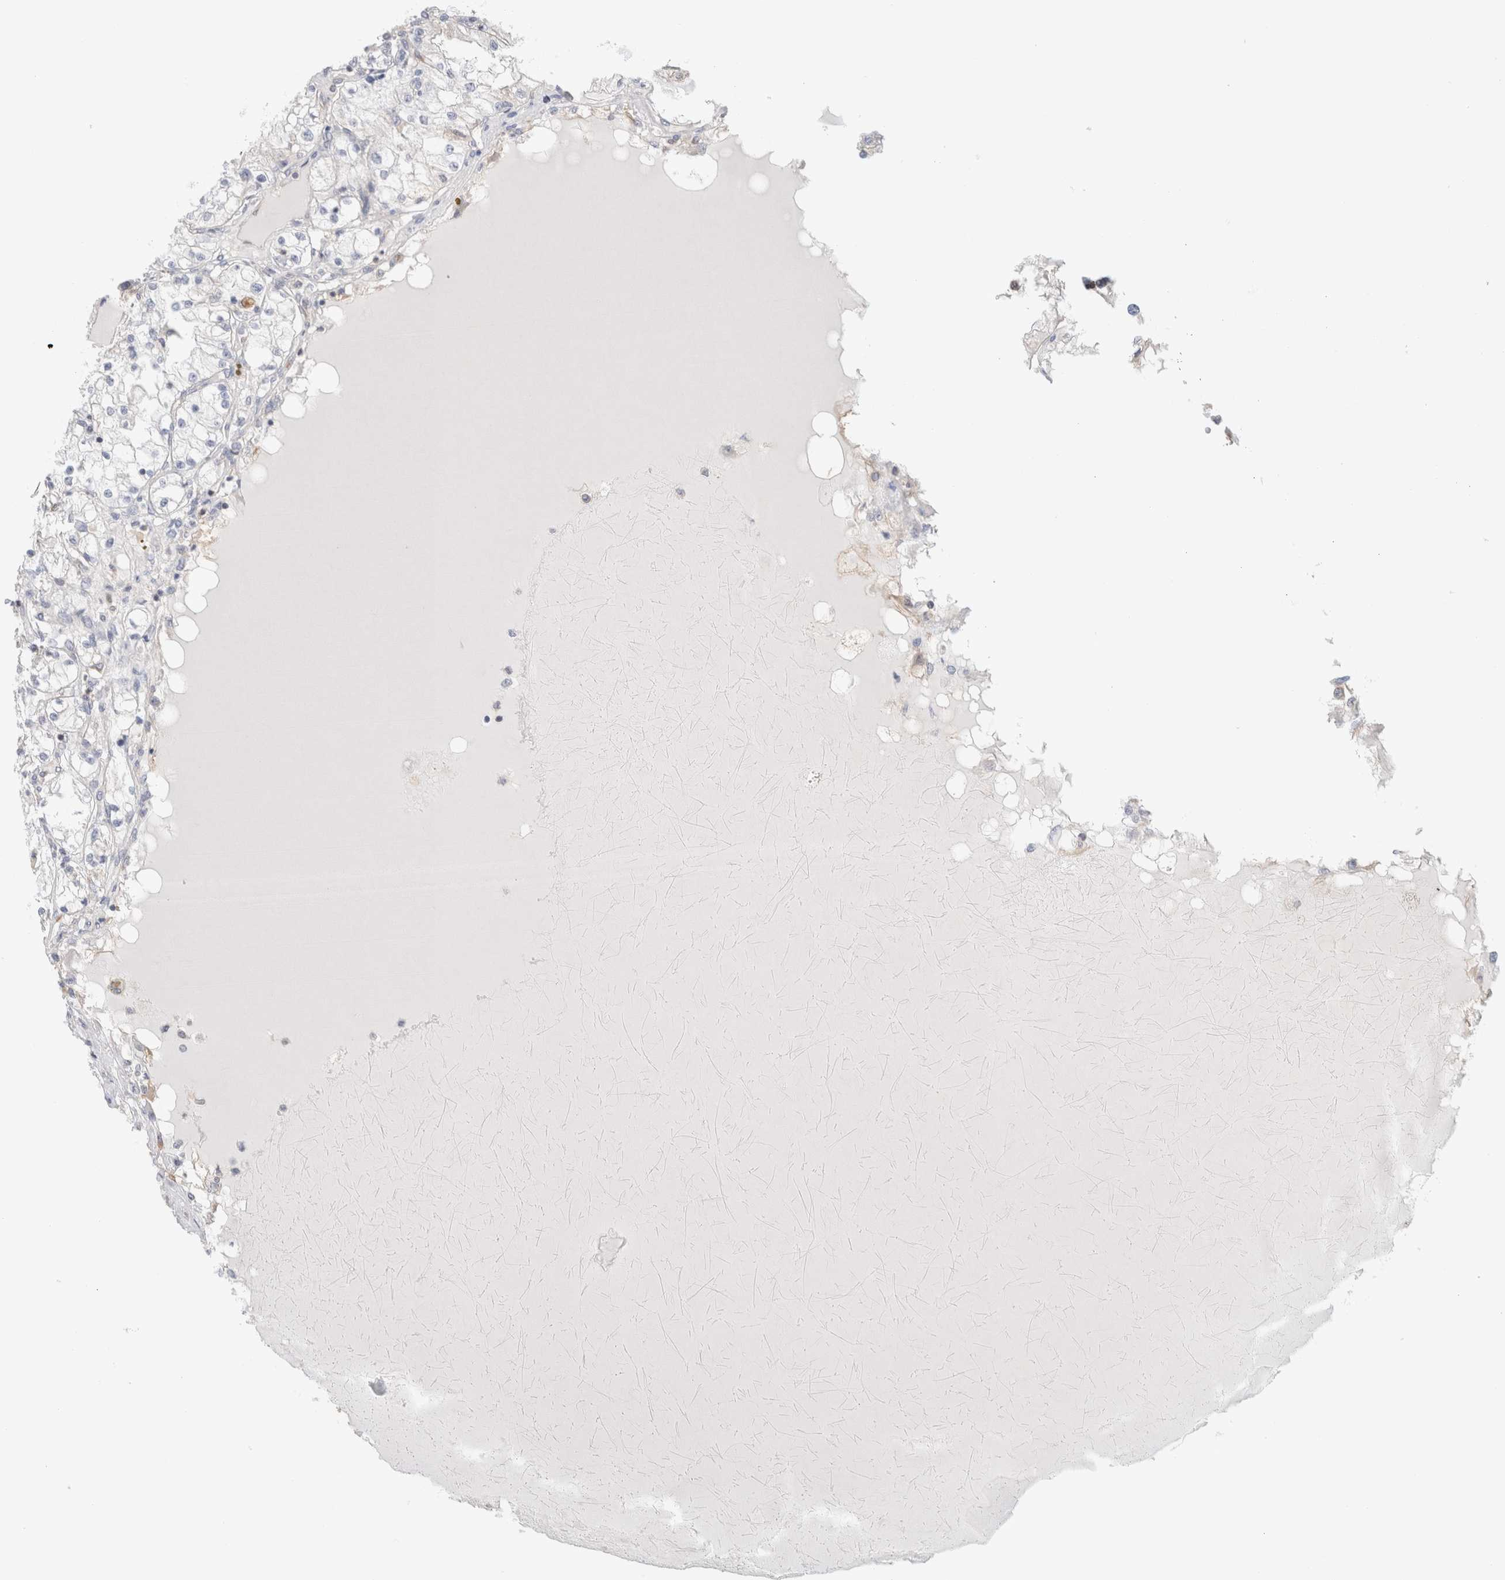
{"staining": {"intensity": "weak", "quantity": "<25%", "location": "cytoplasmic/membranous"}, "tissue": "renal cancer", "cell_type": "Tumor cells", "image_type": "cancer", "snomed": [{"axis": "morphology", "description": "Adenocarcinoma, NOS"}, {"axis": "topography", "description": "Kidney"}], "caption": "IHC photomicrograph of neoplastic tissue: renal cancer stained with DAB shows no significant protein expression in tumor cells.", "gene": "CAPN2", "patient": {"sex": "male", "age": 68}}